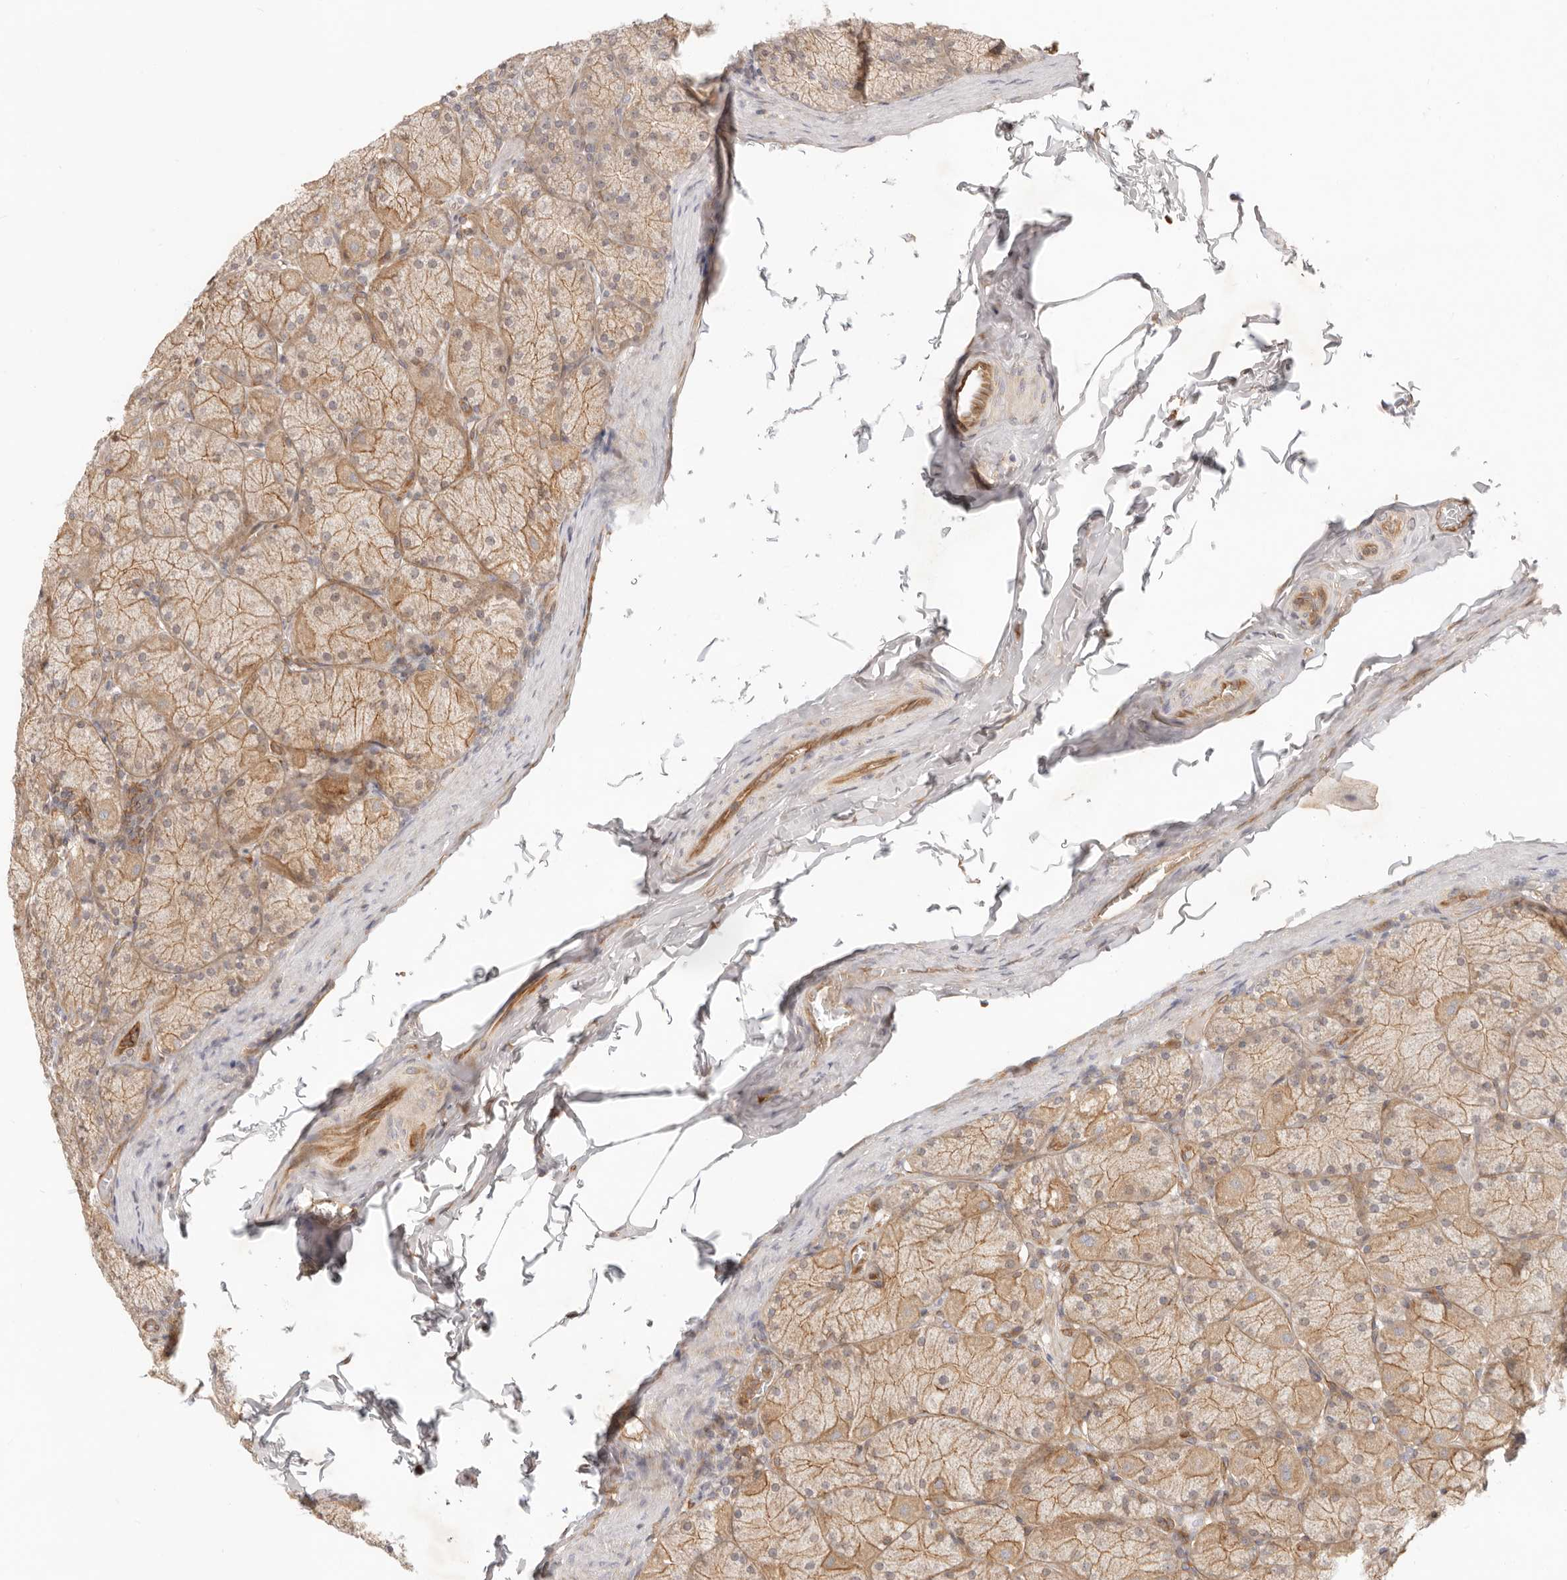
{"staining": {"intensity": "moderate", "quantity": ">75%", "location": "cytoplasmic/membranous"}, "tissue": "stomach", "cell_type": "Glandular cells", "image_type": "normal", "snomed": [{"axis": "morphology", "description": "Normal tissue, NOS"}, {"axis": "topography", "description": "Stomach, upper"}], "caption": "This micrograph reveals immunohistochemistry (IHC) staining of unremarkable human stomach, with medium moderate cytoplasmic/membranous expression in approximately >75% of glandular cells.", "gene": "UFSP1", "patient": {"sex": "female", "age": 56}}